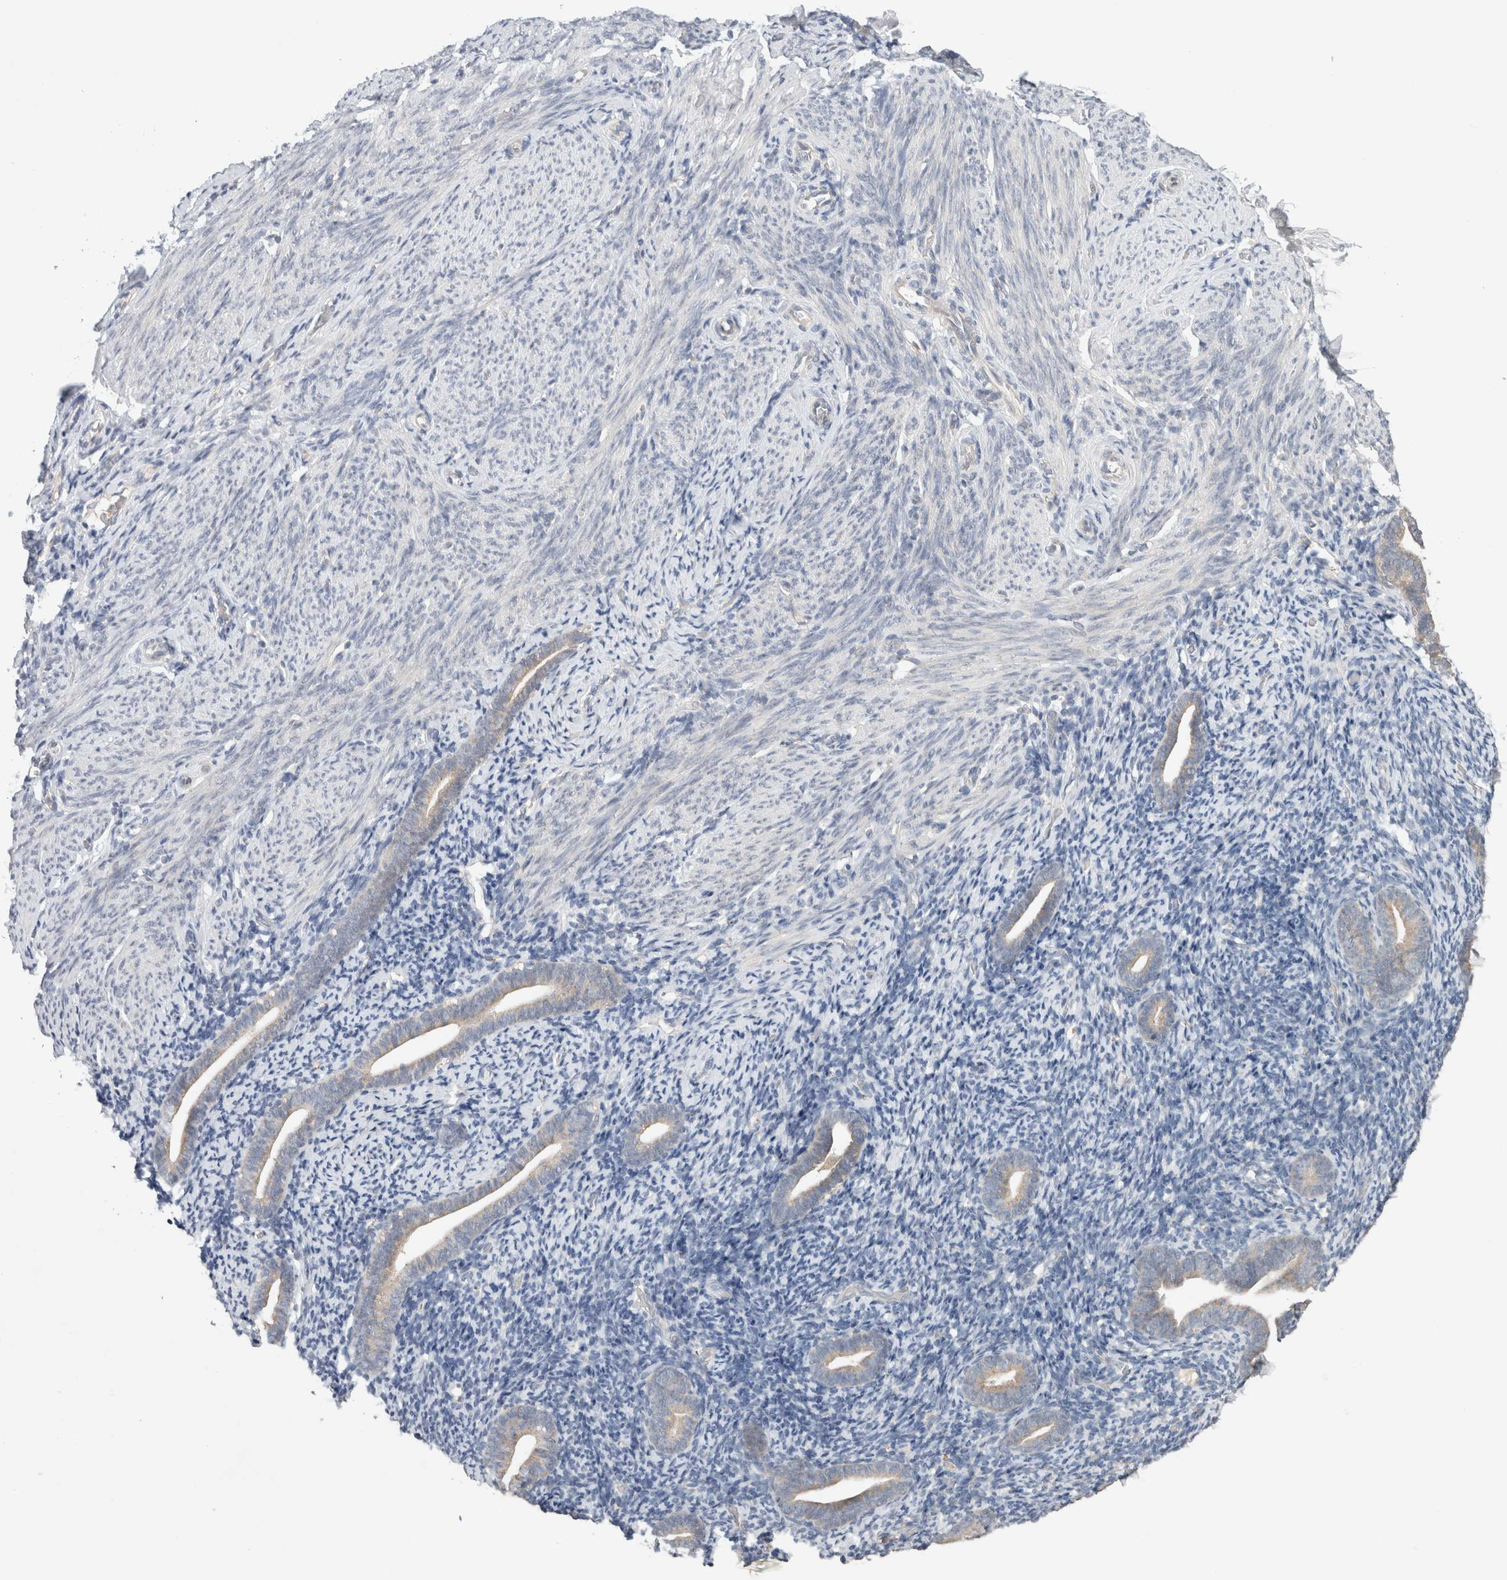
{"staining": {"intensity": "negative", "quantity": "none", "location": "none"}, "tissue": "endometrium", "cell_type": "Cells in endometrial stroma", "image_type": "normal", "snomed": [{"axis": "morphology", "description": "Normal tissue, NOS"}, {"axis": "topography", "description": "Endometrium"}], "caption": "IHC image of benign endometrium: endometrium stained with DAB shows no significant protein positivity in cells in endometrial stroma.", "gene": "SGK1", "patient": {"sex": "female", "age": 51}}